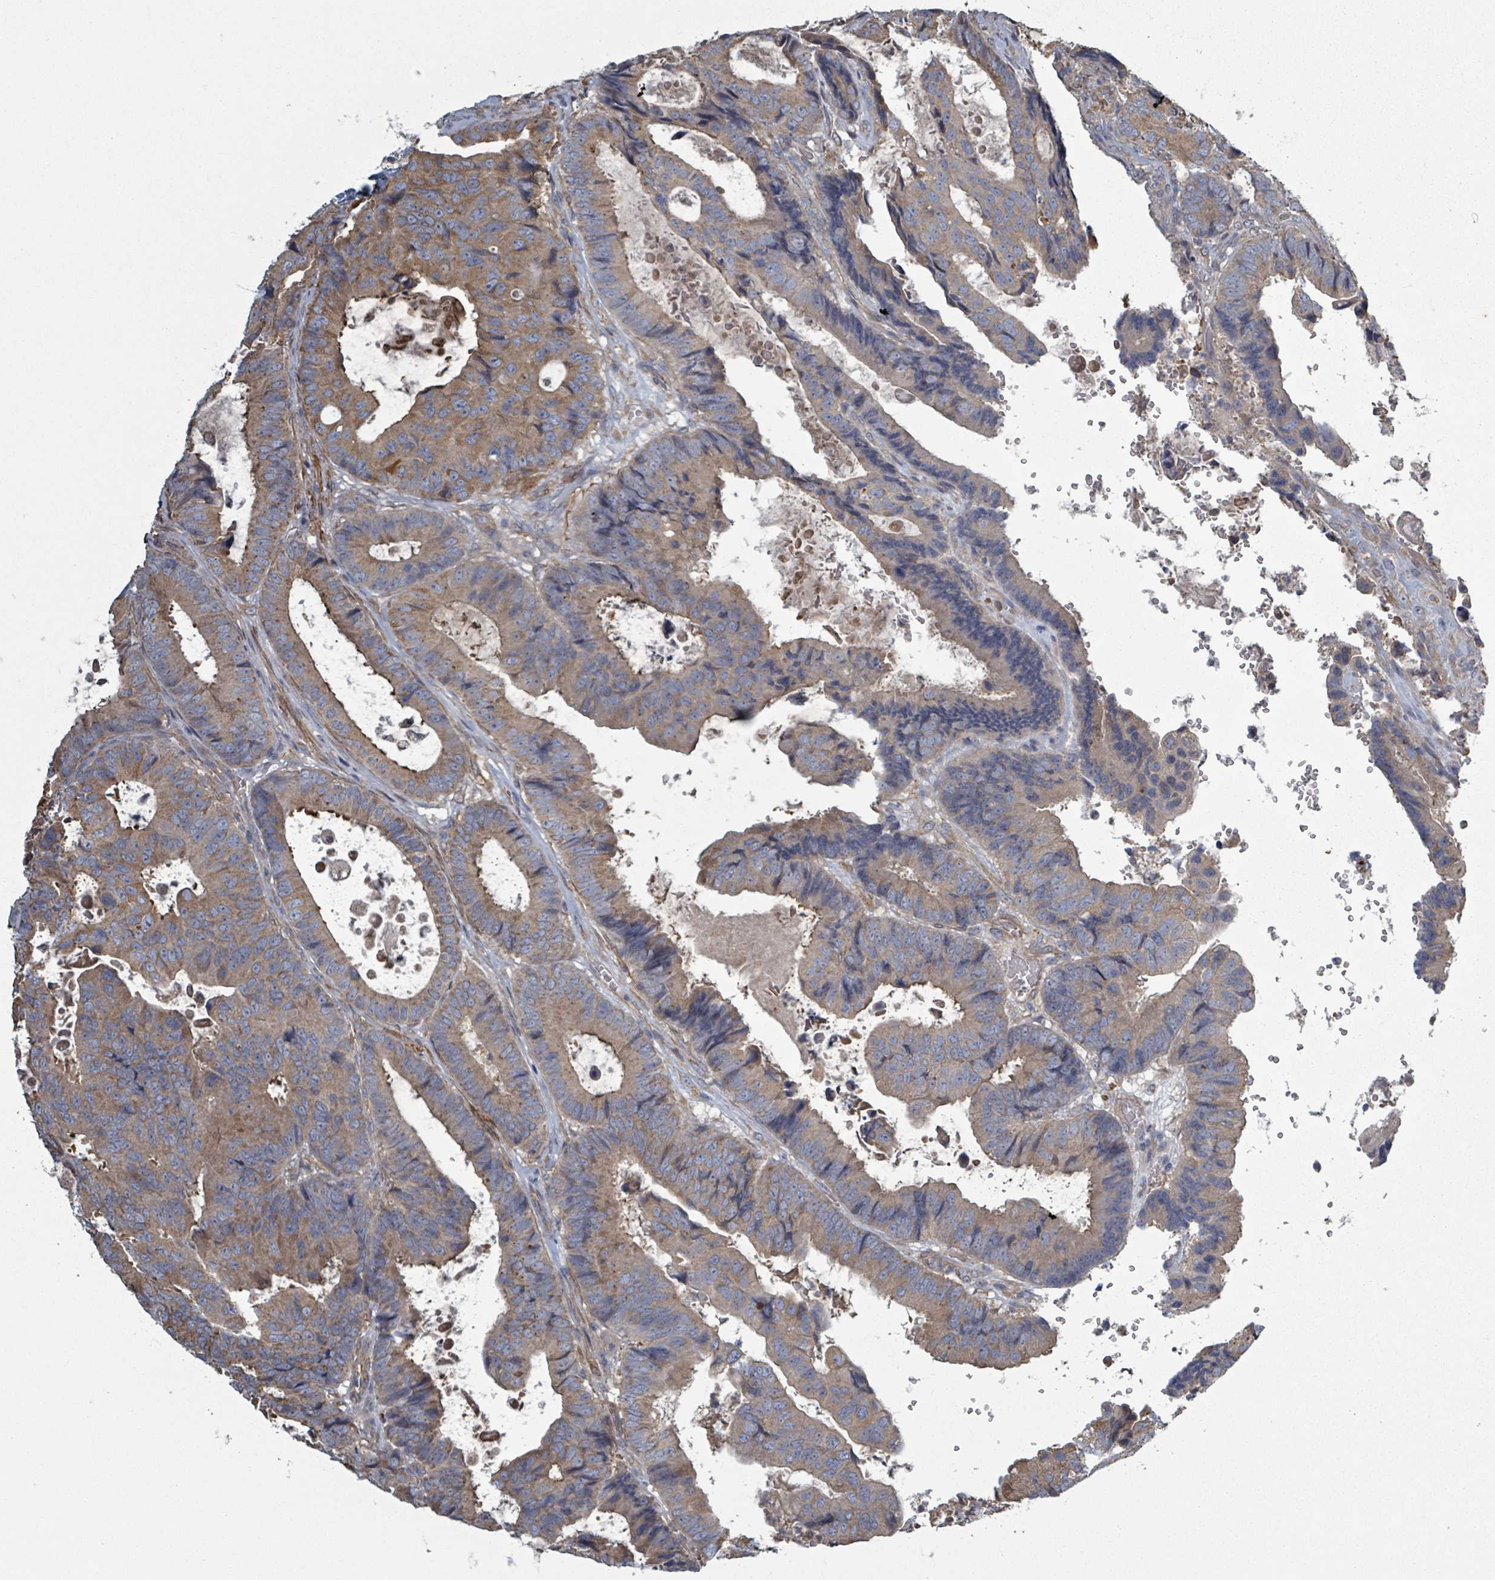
{"staining": {"intensity": "moderate", "quantity": "25%-75%", "location": "cytoplasmic/membranous"}, "tissue": "colorectal cancer", "cell_type": "Tumor cells", "image_type": "cancer", "snomed": [{"axis": "morphology", "description": "Adenocarcinoma, NOS"}, {"axis": "topography", "description": "Colon"}], "caption": "This is a histology image of IHC staining of colorectal cancer, which shows moderate expression in the cytoplasmic/membranous of tumor cells.", "gene": "ADCK1", "patient": {"sex": "male", "age": 85}}